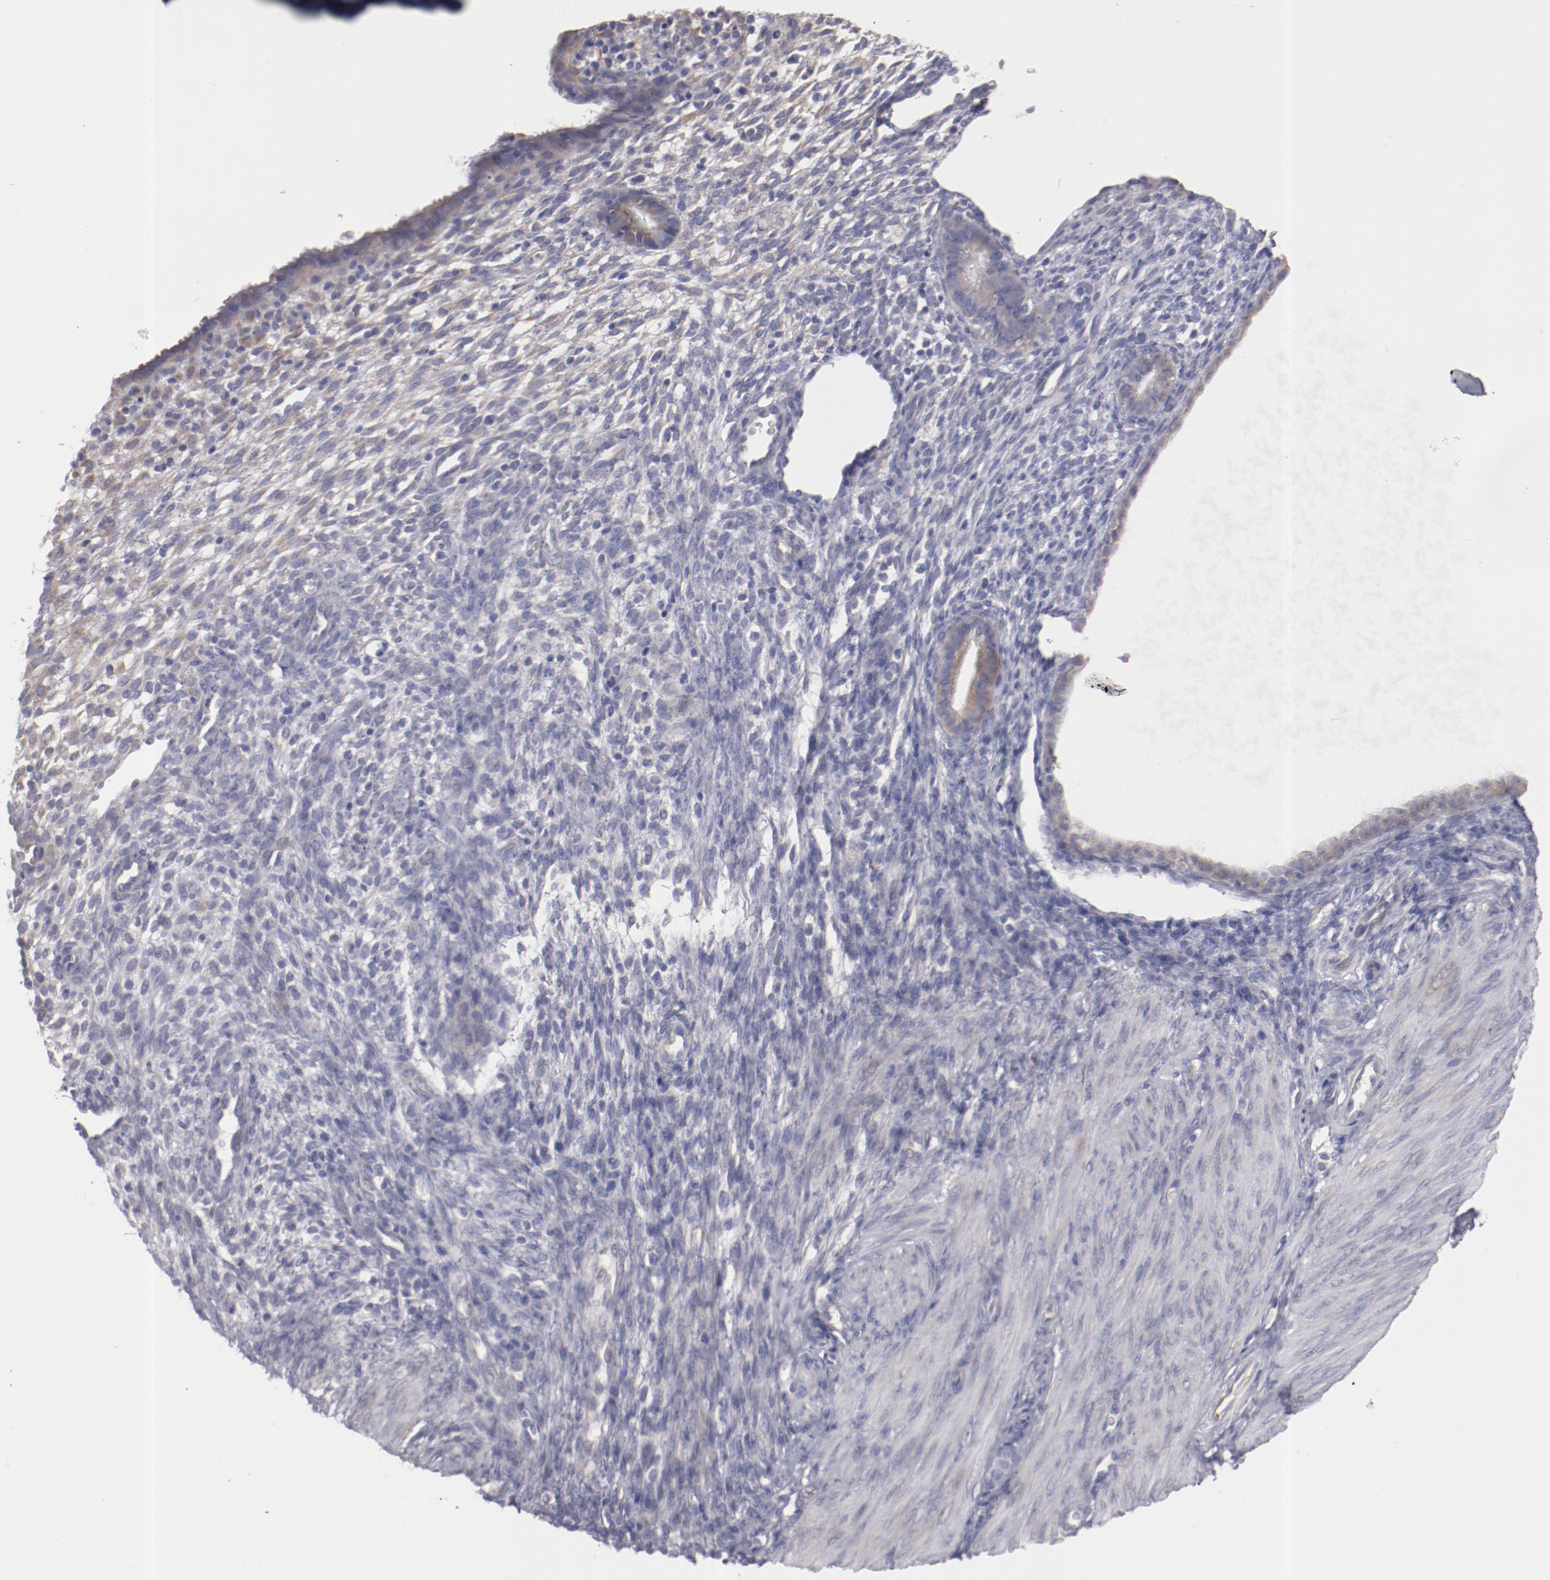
{"staining": {"intensity": "weak", "quantity": "<25%", "location": "cytoplasmic/membranous"}, "tissue": "endometrium", "cell_type": "Cells in endometrial stroma", "image_type": "normal", "snomed": [{"axis": "morphology", "description": "Normal tissue, NOS"}, {"axis": "topography", "description": "Endometrium"}], "caption": "Immunohistochemistry (IHC) image of benign human endometrium stained for a protein (brown), which reveals no positivity in cells in endometrial stroma.", "gene": "ENTPD5", "patient": {"sex": "female", "age": 72}}